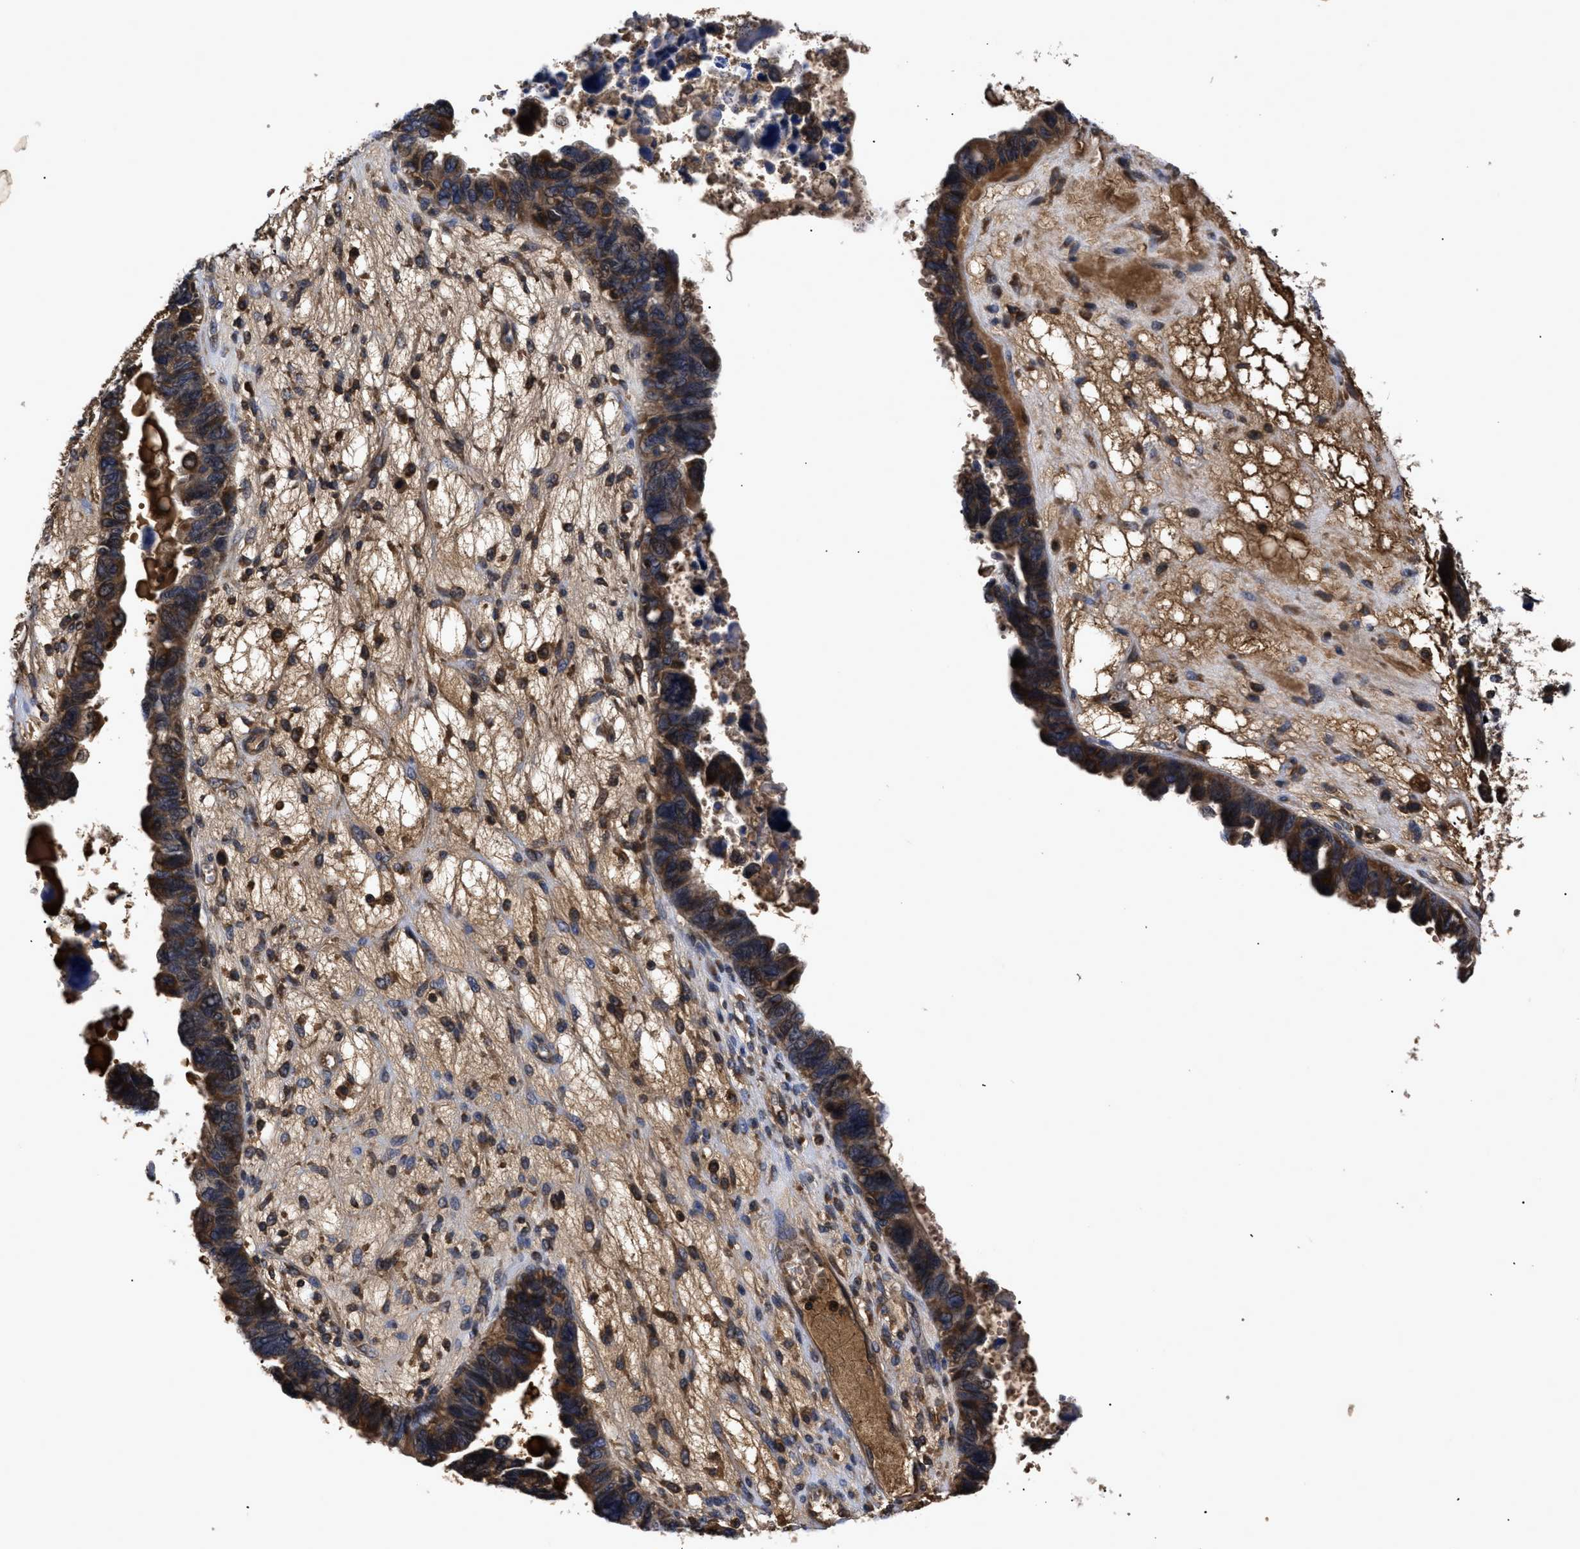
{"staining": {"intensity": "moderate", "quantity": ">75%", "location": "cytoplasmic/membranous"}, "tissue": "ovarian cancer", "cell_type": "Tumor cells", "image_type": "cancer", "snomed": [{"axis": "morphology", "description": "Cystadenocarcinoma, serous, NOS"}, {"axis": "topography", "description": "Ovary"}], "caption": "Ovarian serous cystadenocarcinoma stained for a protein (brown) reveals moderate cytoplasmic/membranous positive positivity in about >75% of tumor cells.", "gene": "LRRC3", "patient": {"sex": "female", "age": 79}}